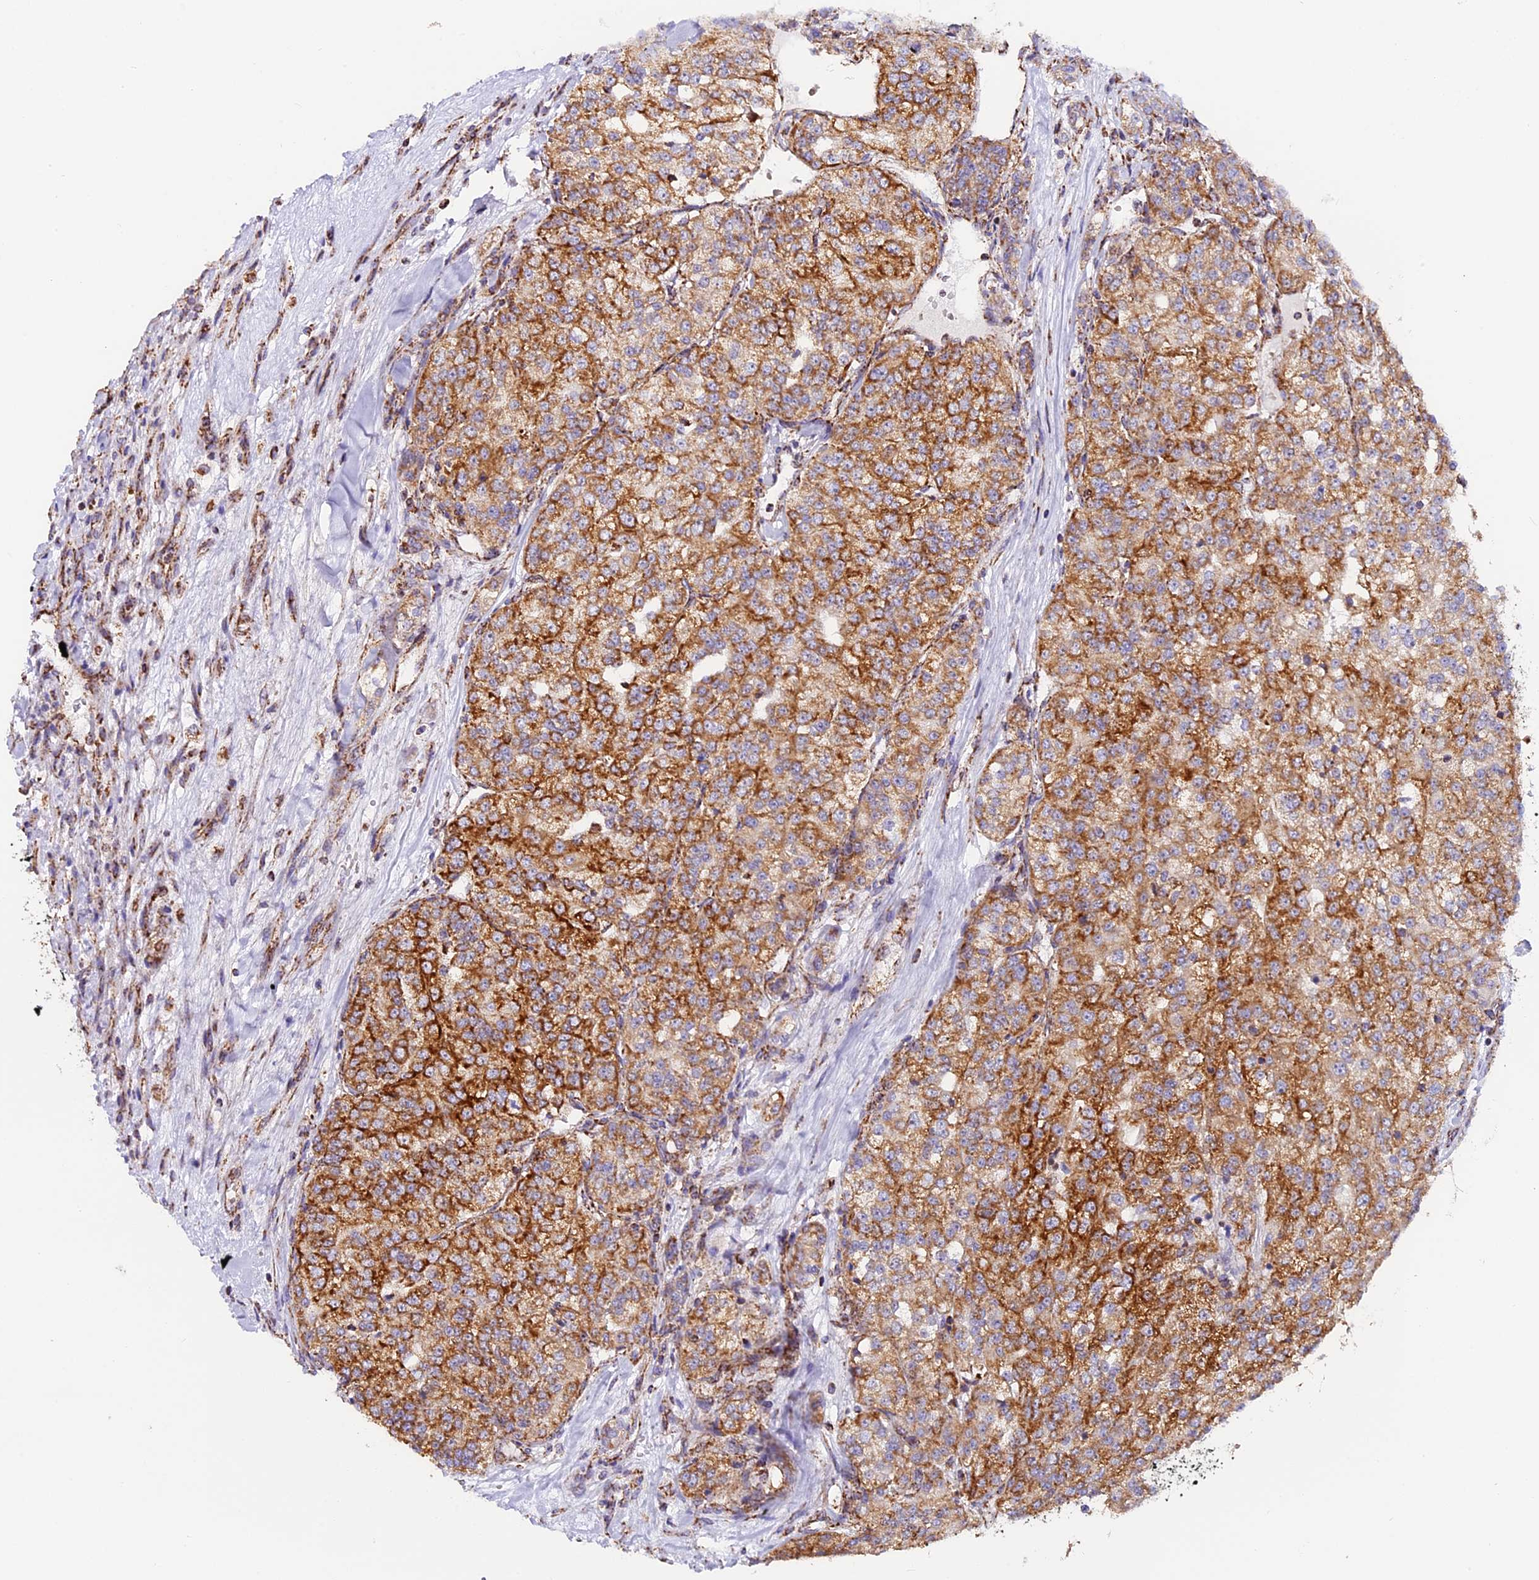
{"staining": {"intensity": "strong", "quantity": ">75%", "location": "cytoplasmic/membranous"}, "tissue": "renal cancer", "cell_type": "Tumor cells", "image_type": "cancer", "snomed": [{"axis": "morphology", "description": "Adenocarcinoma, NOS"}, {"axis": "topography", "description": "Kidney"}], "caption": "Immunohistochemistry (IHC) of human renal cancer reveals high levels of strong cytoplasmic/membranous positivity in about >75% of tumor cells. Immunohistochemistry stains the protein in brown and the nuclei are stained blue.", "gene": "NDUFA8", "patient": {"sex": "female", "age": 63}}